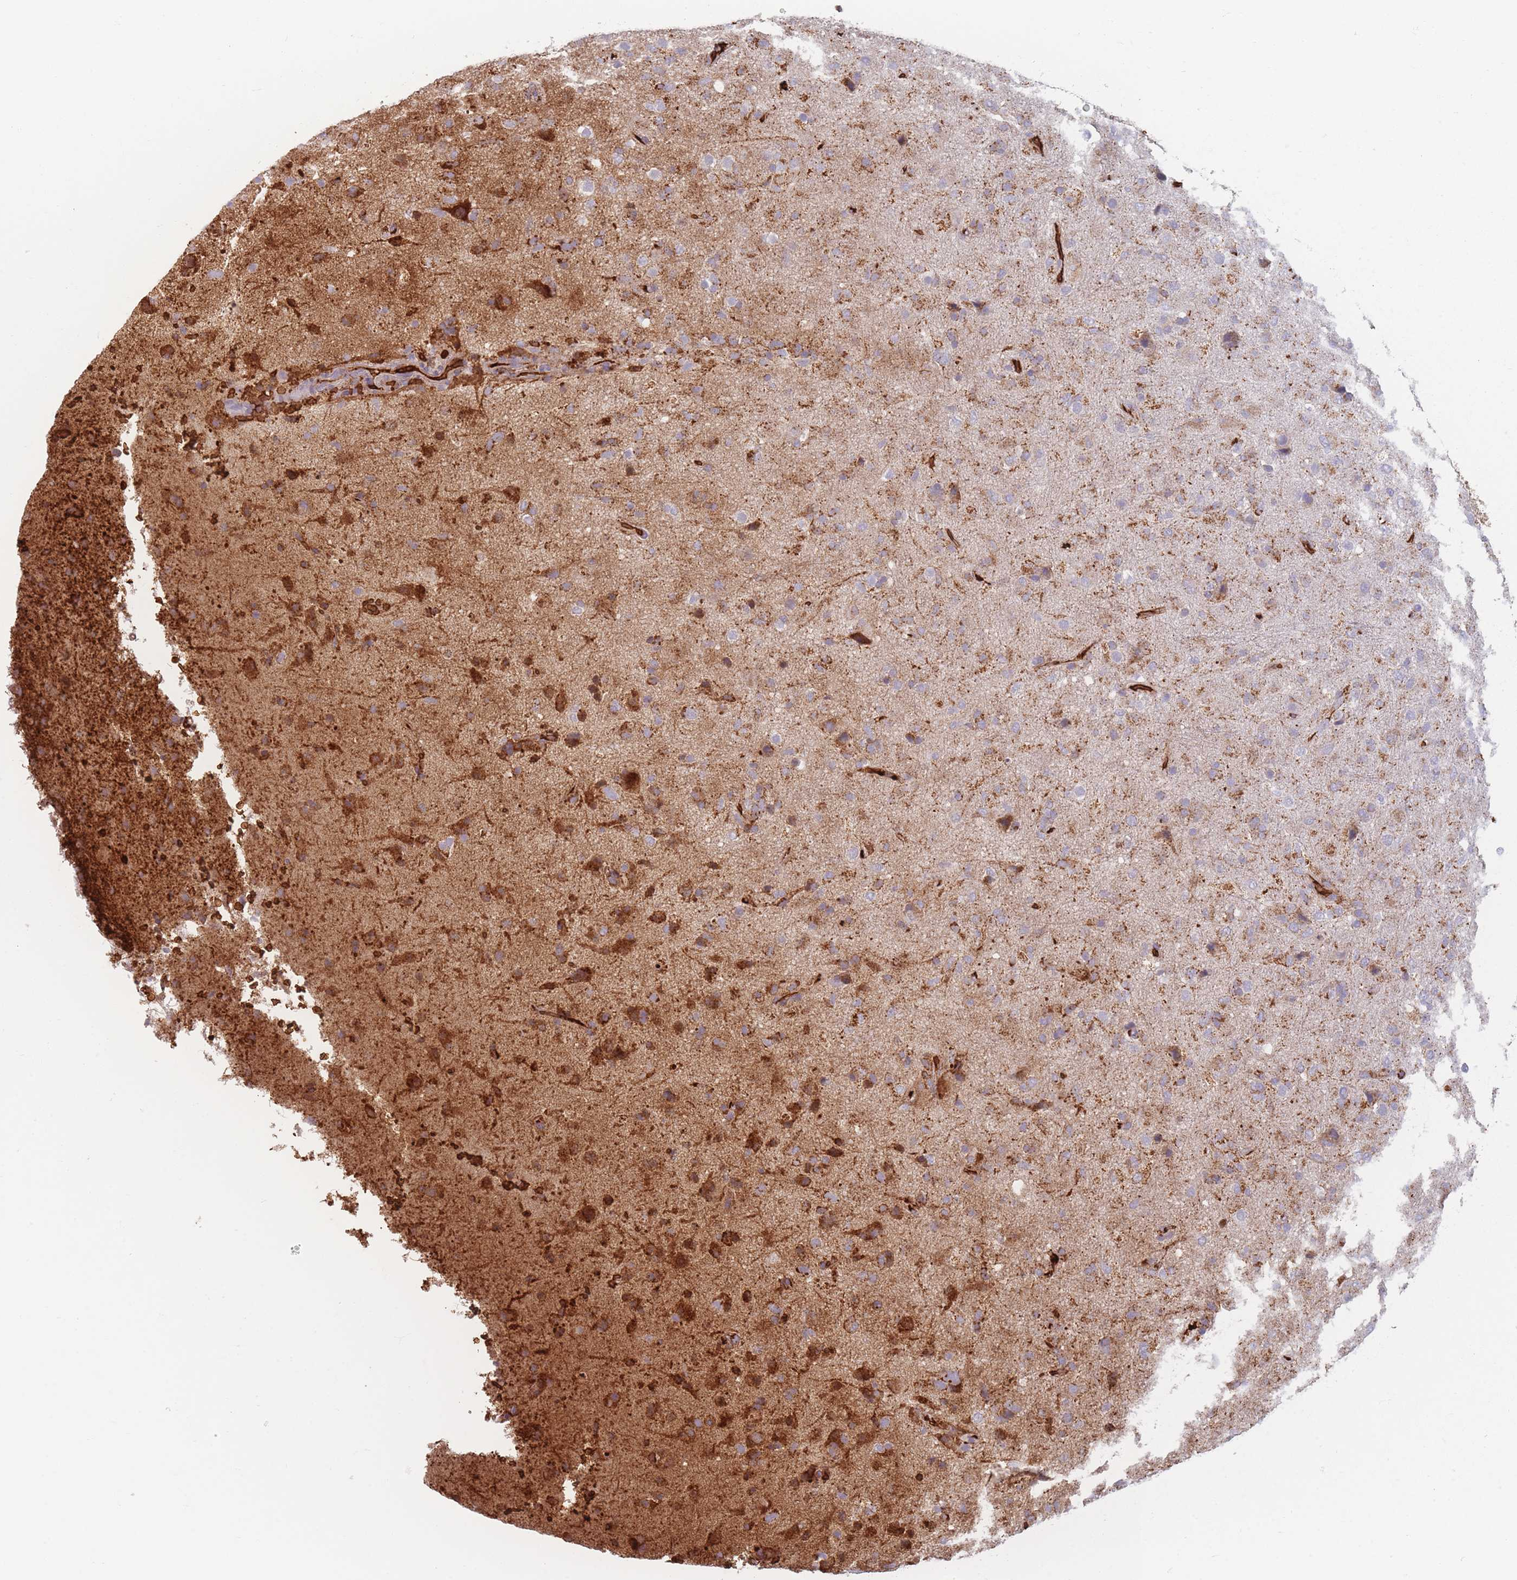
{"staining": {"intensity": "strong", "quantity": "<25%", "location": "cytoplasmic/membranous"}, "tissue": "glioma", "cell_type": "Tumor cells", "image_type": "cancer", "snomed": [{"axis": "morphology", "description": "Glioma, malignant, Low grade"}, {"axis": "topography", "description": "Brain"}], "caption": "DAB (3,3'-diaminobenzidine) immunohistochemical staining of human glioma exhibits strong cytoplasmic/membranous protein expression in approximately <25% of tumor cells. (brown staining indicates protein expression, while blue staining denotes nuclei).", "gene": "SLC2A6", "patient": {"sex": "male", "age": 65}}